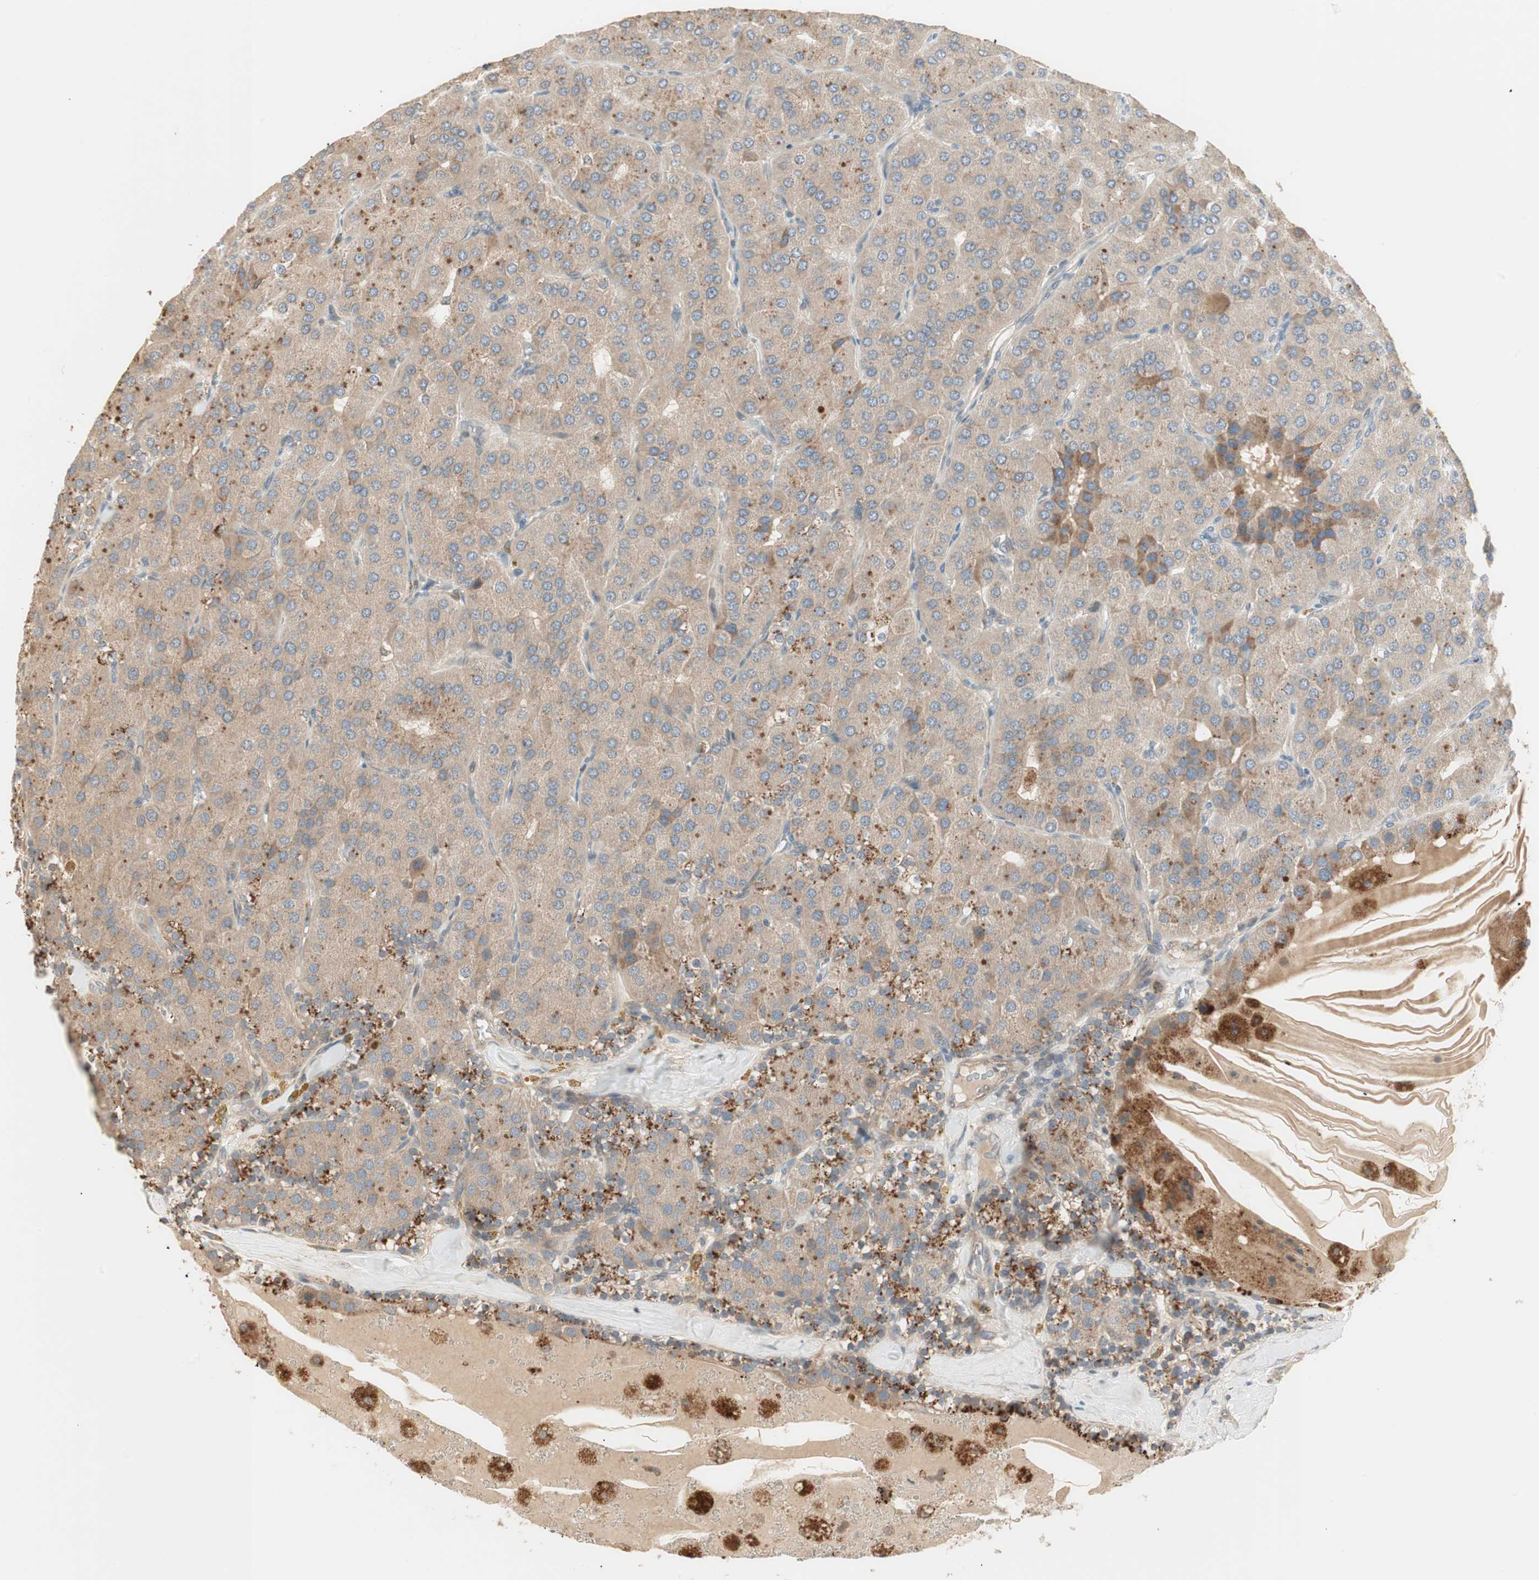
{"staining": {"intensity": "weak", "quantity": ">75%", "location": "cytoplasmic/membranous"}, "tissue": "parathyroid gland", "cell_type": "Glandular cells", "image_type": "normal", "snomed": [{"axis": "morphology", "description": "Normal tissue, NOS"}, {"axis": "morphology", "description": "Adenoma, NOS"}, {"axis": "topography", "description": "Parathyroid gland"}], "caption": "Normal parathyroid gland reveals weak cytoplasmic/membranous staining in approximately >75% of glandular cells.", "gene": "SFRP1", "patient": {"sex": "female", "age": 86}}